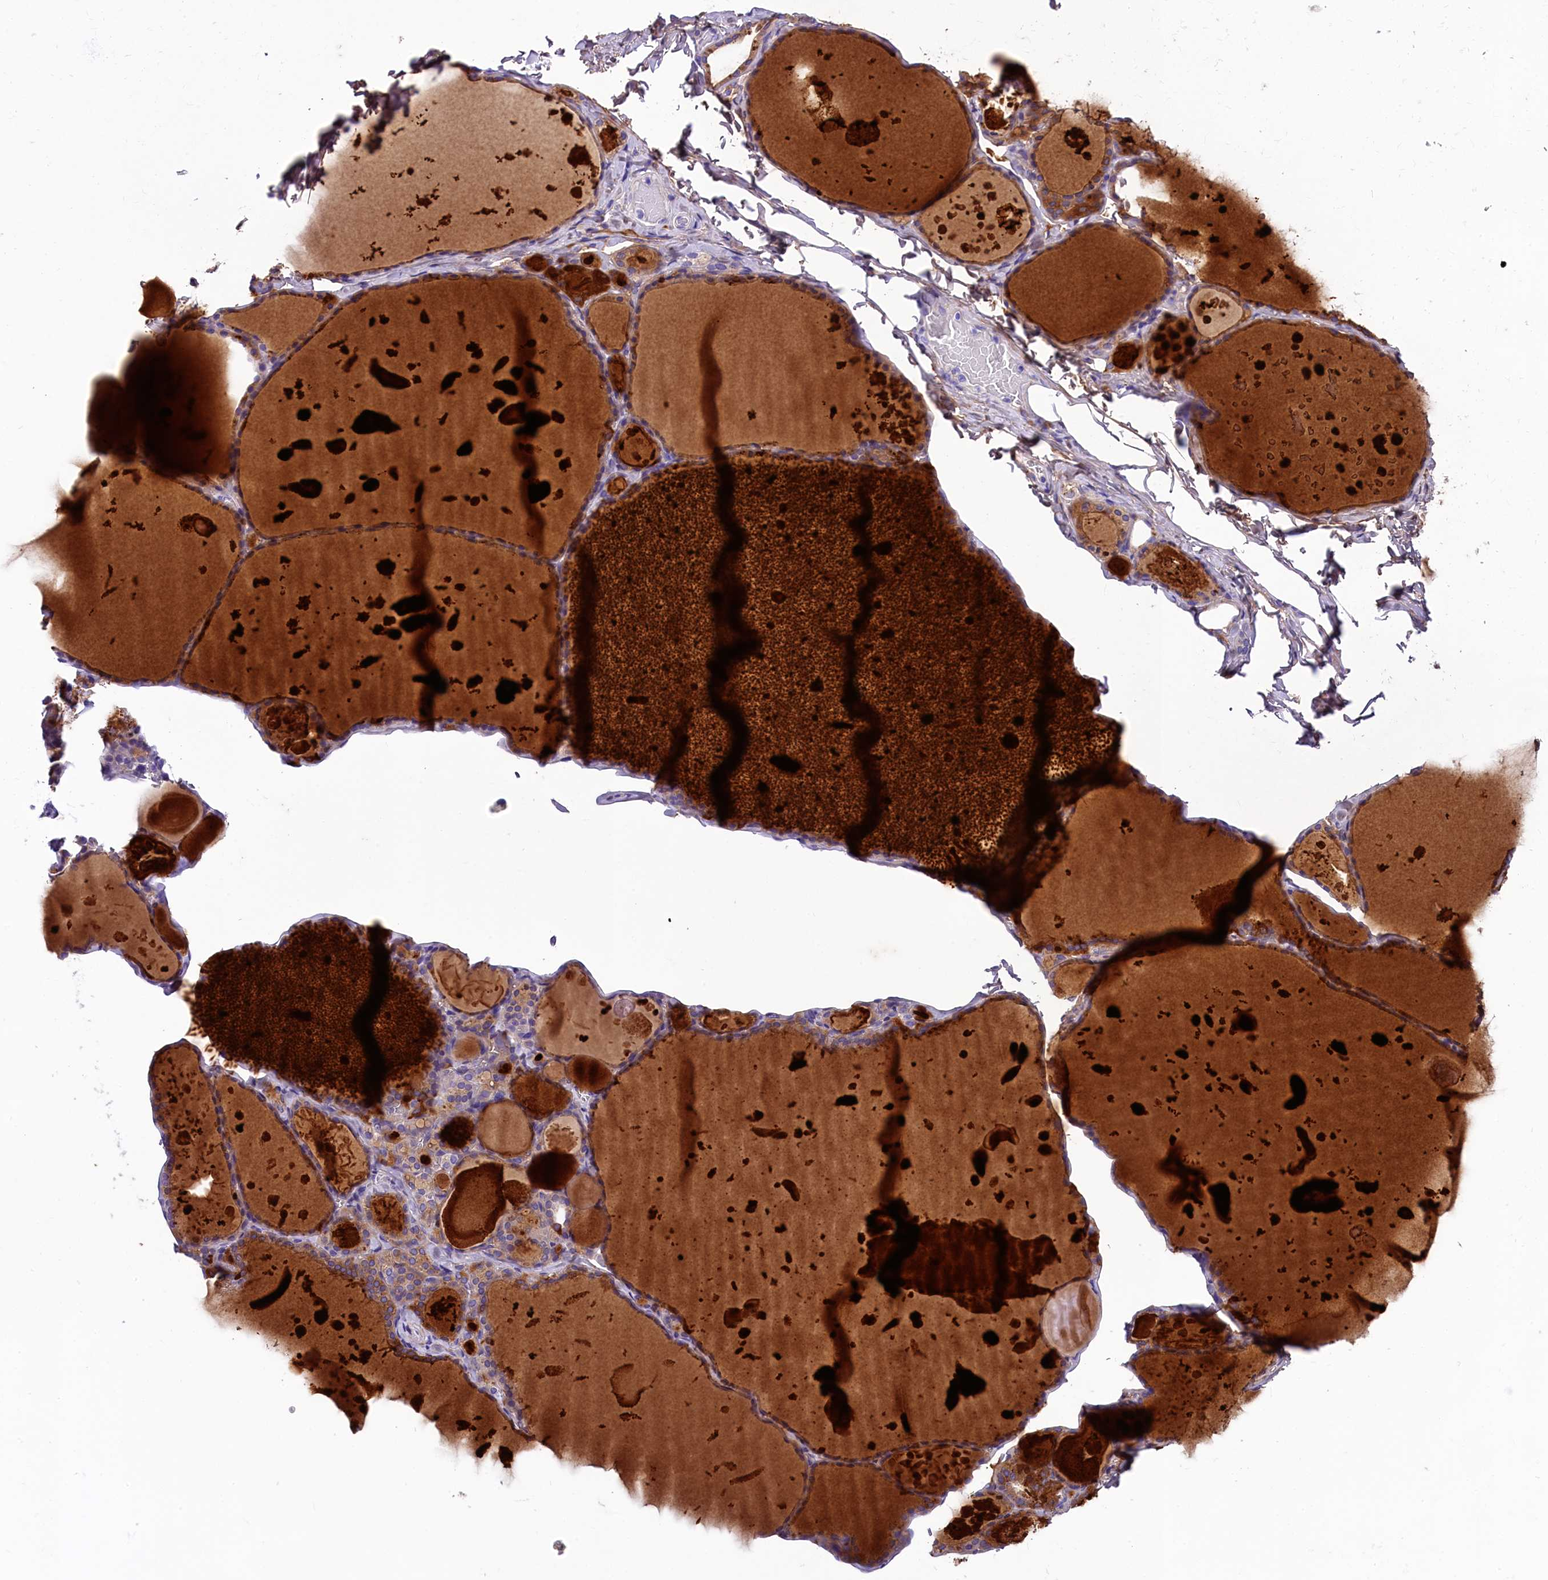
{"staining": {"intensity": "moderate", "quantity": "25%-75%", "location": "cytoplasmic/membranous"}, "tissue": "thyroid gland", "cell_type": "Glandular cells", "image_type": "normal", "snomed": [{"axis": "morphology", "description": "Normal tissue, NOS"}, {"axis": "topography", "description": "Thyroid gland"}], "caption": "Moderate cytoplasmic/membranous expression for a protein is appreciated in approximately 25%-75% of glandular cells of unremarkable thyroid gland using IHC.", "gene": "SOD3", "patient": {"sex": "male", "age": 56}}